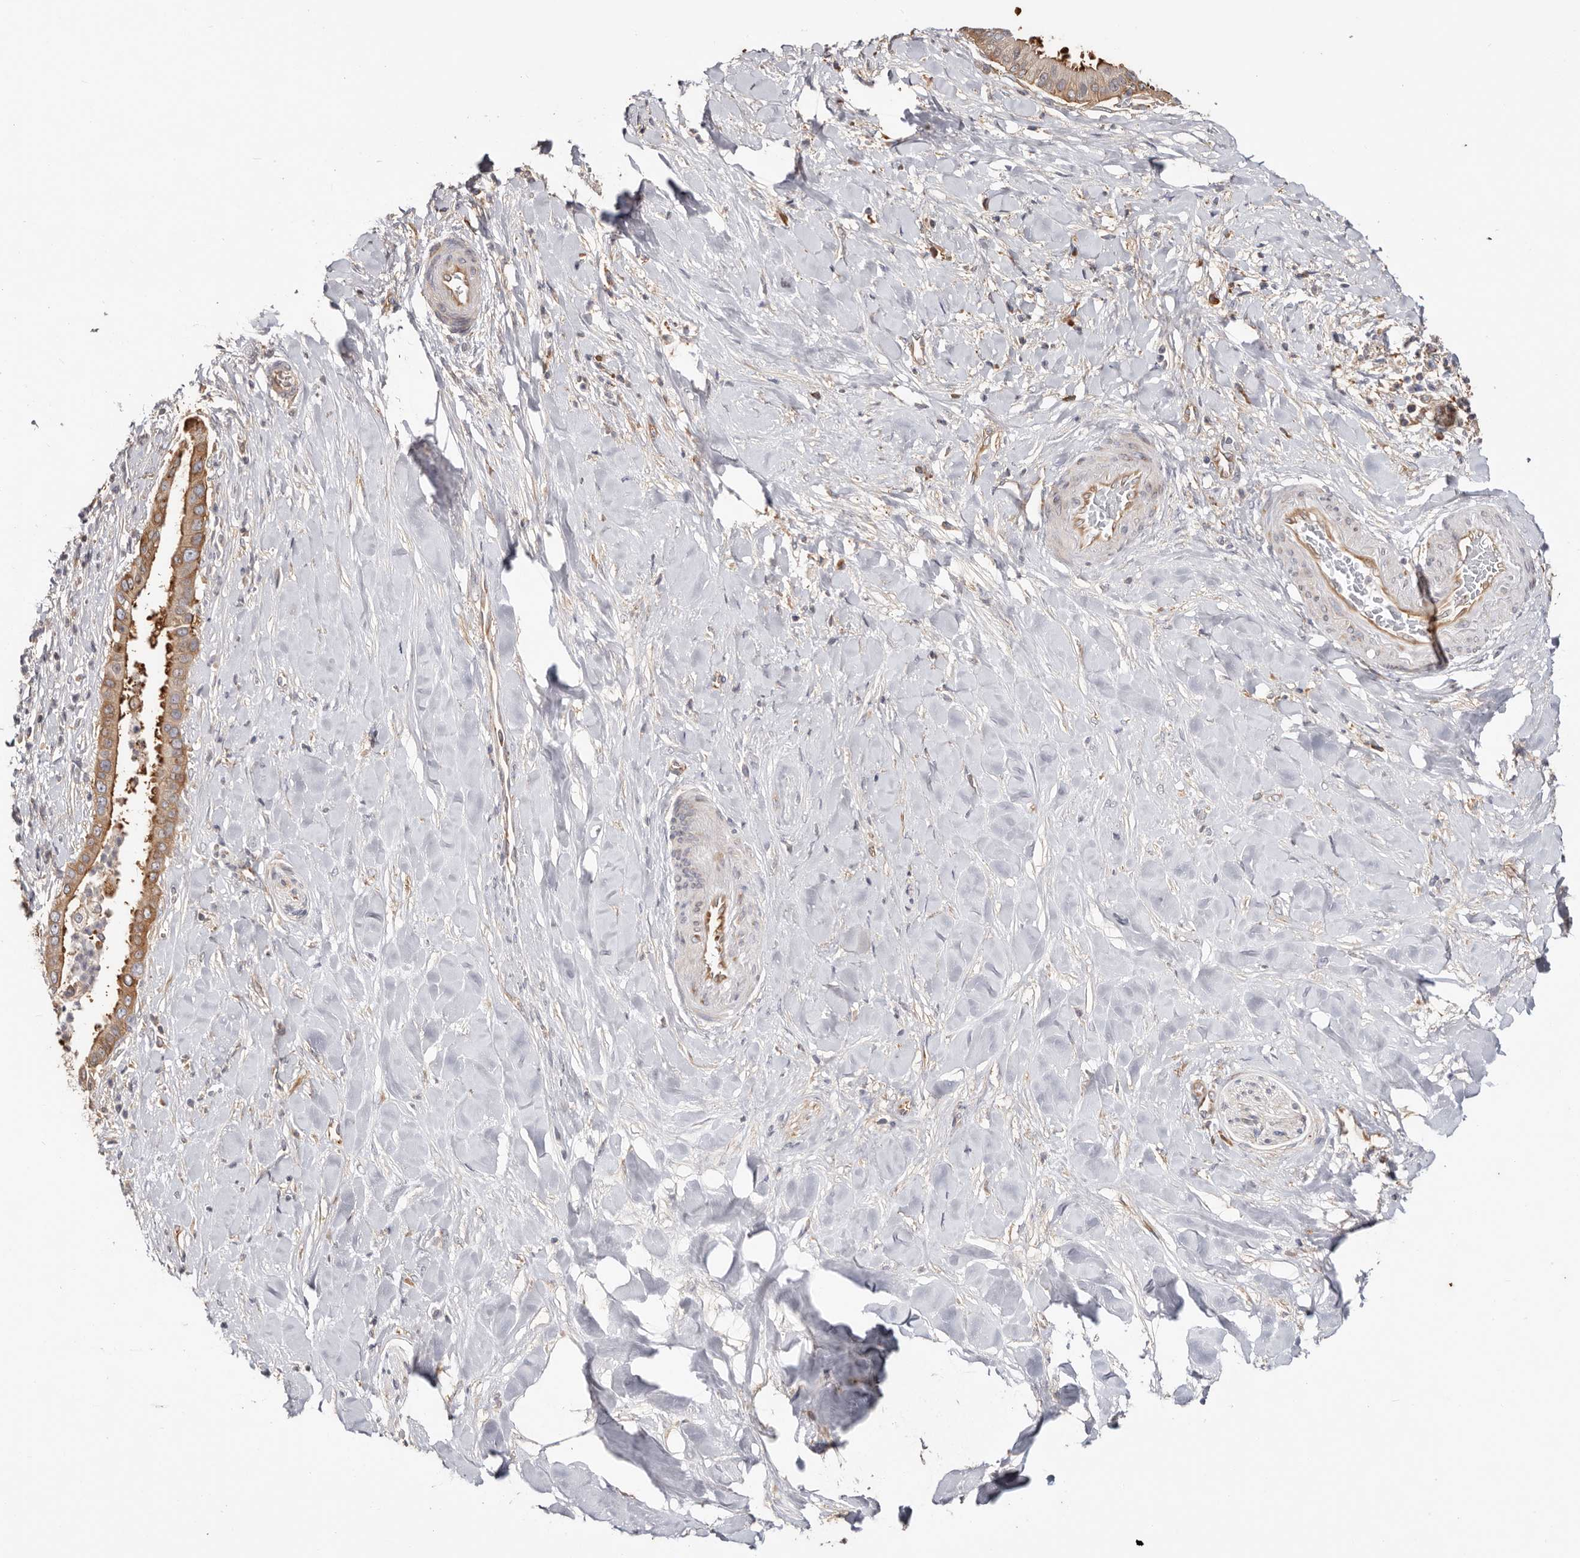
{"staining": {"intensity": "strong", "quantity": ">75%", "location": "cytoplasmic/membranous"}, "tissue": "liver cancer", "cell_type": "Tumor cells", "image_type": "cancer", "snomed": [{"axis": "morphology", "description": "Cholangiocarcinoma"}, {"axis": "topography", "description": "Liver"}], "caption": "Liver cancer (cholangiocarcinoma) tissue reveals strong cytoplasmic/membranous positivity in about >75% of tumor cells, visualized by immunohistochemistry. (IHC, brightfield microscopy, high magnification).", "gene": "EPRS1", "patient": {"sex": "female", "age": 54}}